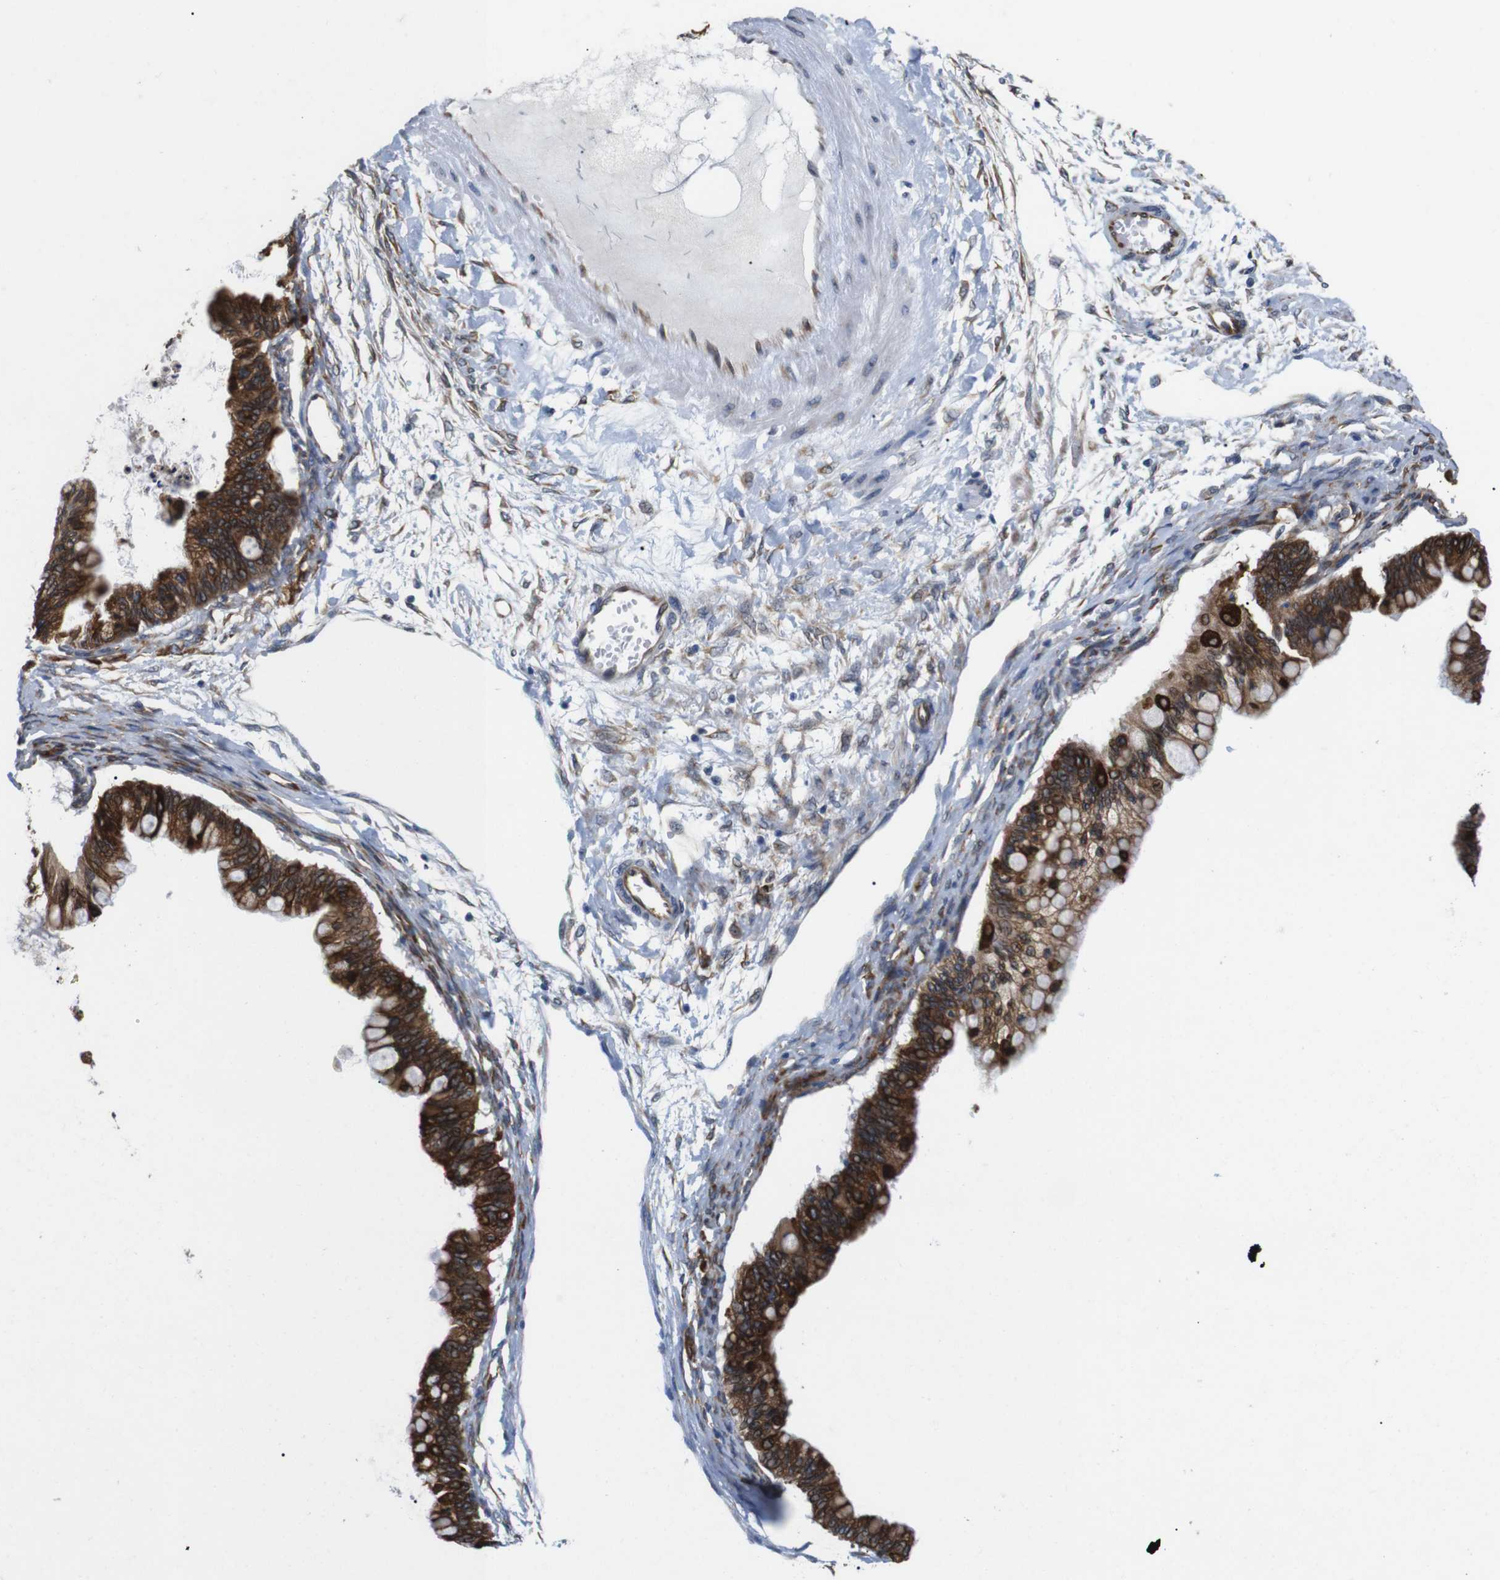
{"staining": {"intensity": "strong", "quantity": ">75%", "location": "cytoplasmic/membranous"}, "tissue": "ovarian cancer", "cell_type": "Tumor cells", "image_type": "cancer", "snomed": [{"axis": "morphology", "description": "Cystadenocarcinoma, mucinous, NOS"}, {"axis": "topography", "description": "Ovary"}], "caption": "Immunohistochemical staining of ovarian cancer (mucinous cystadenocarcinoma) exhibits high levels of strong cytoplasmic/membranous positivity in approximately >75% of tumor cells.", "gene": "HACD3", "patient": {"sex": "female", "age": 57}}